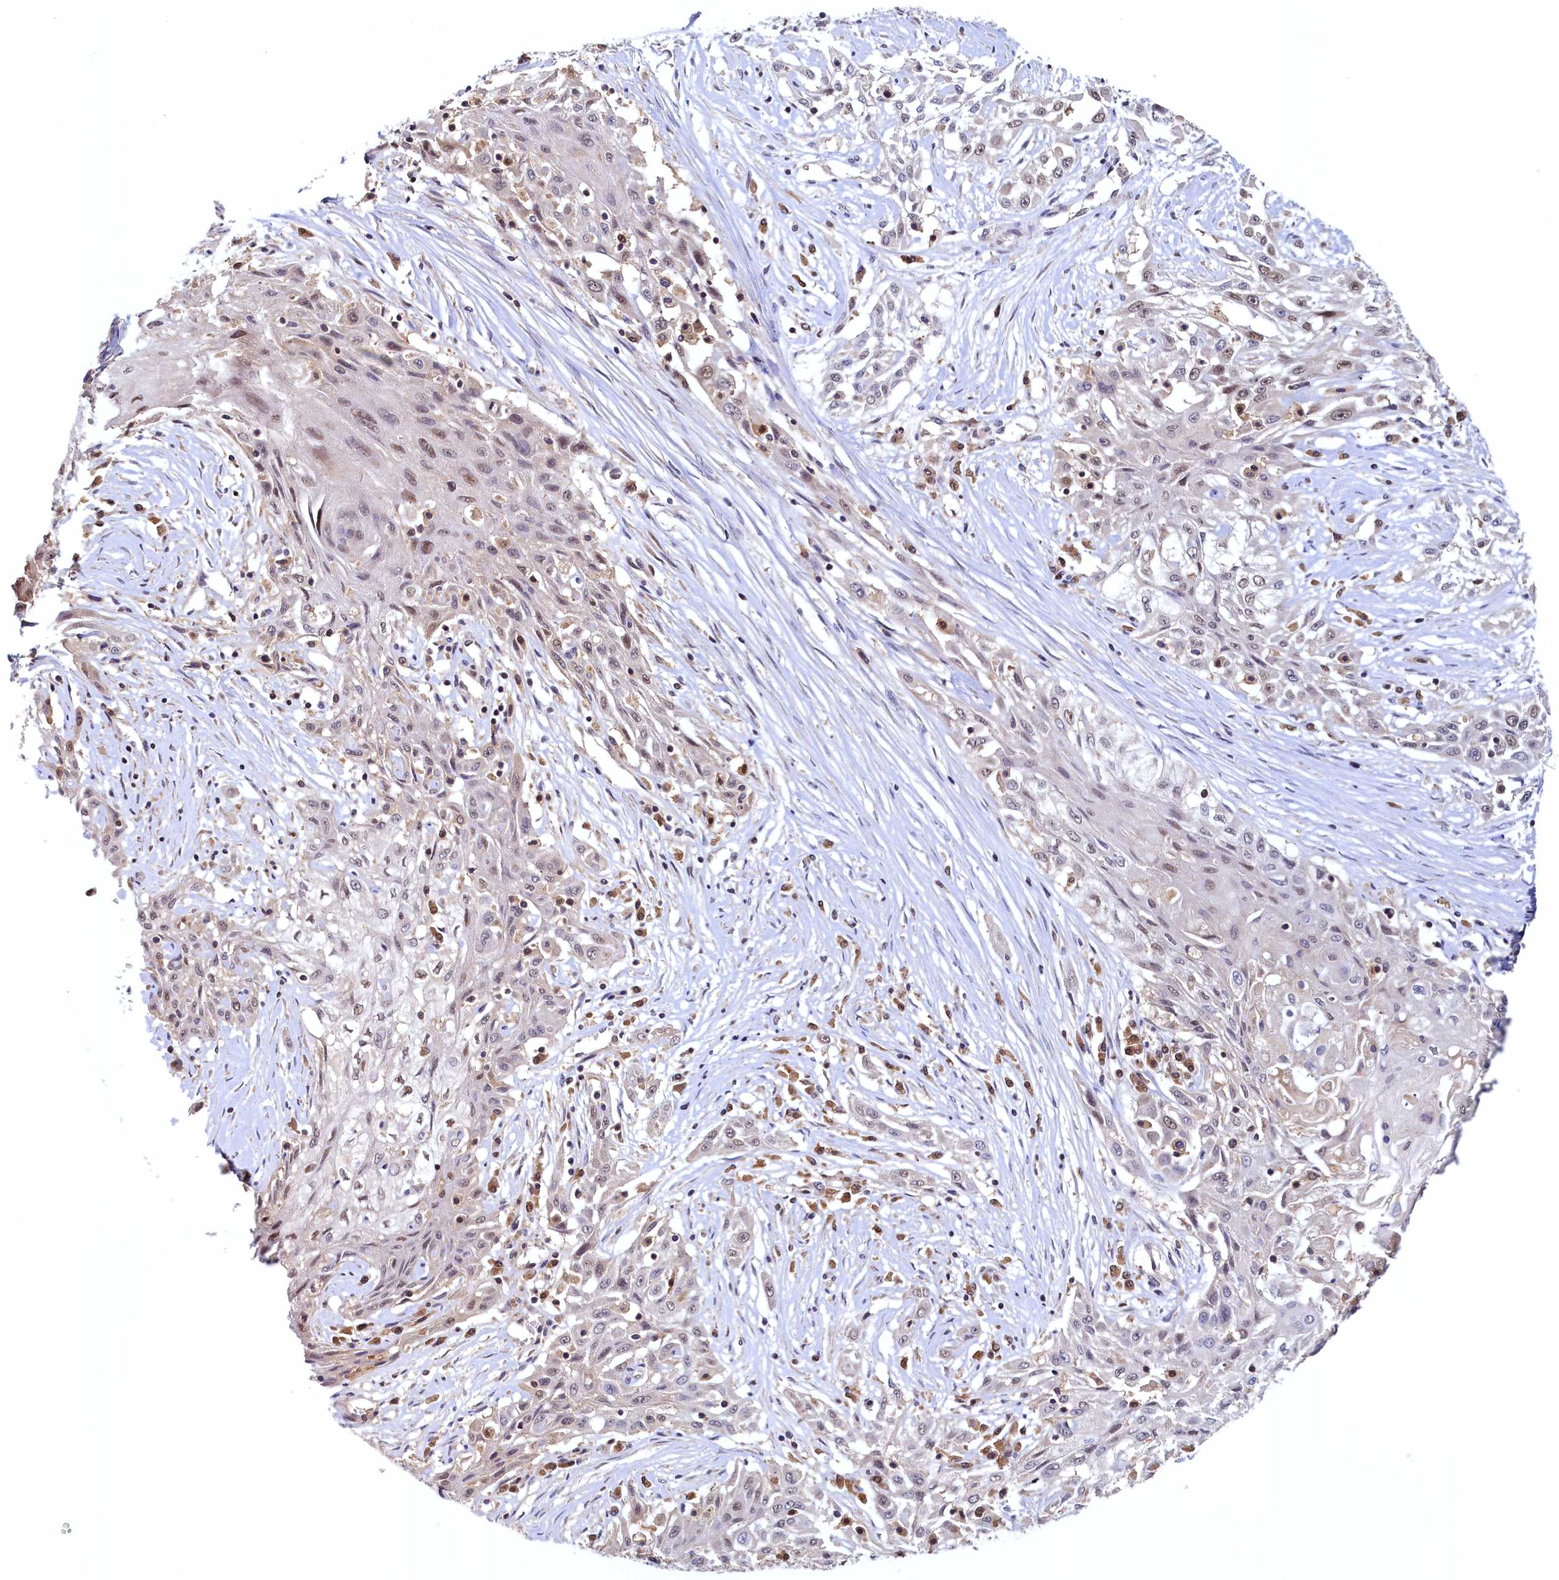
{"staining": {"intensity": "moderate", "quantity": "<25%", "location": "nuclear"}, "tissue": "skin cancer", "cell_type": "Tumor cells", "image_type": "cancer", "snomed": [{"axis": "morphology", "description": "Squamous cell carcinoma, NOS"}, {"axis": "morphology", "description": "Squamous cell carcinoma, metastatic, NOS"}, {"axis": "topography", "description": "Skin"}, {"axis": "topography", "description": "Lymph node"}], "caption": "Immunohistochemical staining of human squamous cell carcinoma (skin) displays low levels of moderate nuclear staining in approximately <25% of tumor cells.", "gene": "PAAF1", "patient": {"sex": "male", "age": 75}}